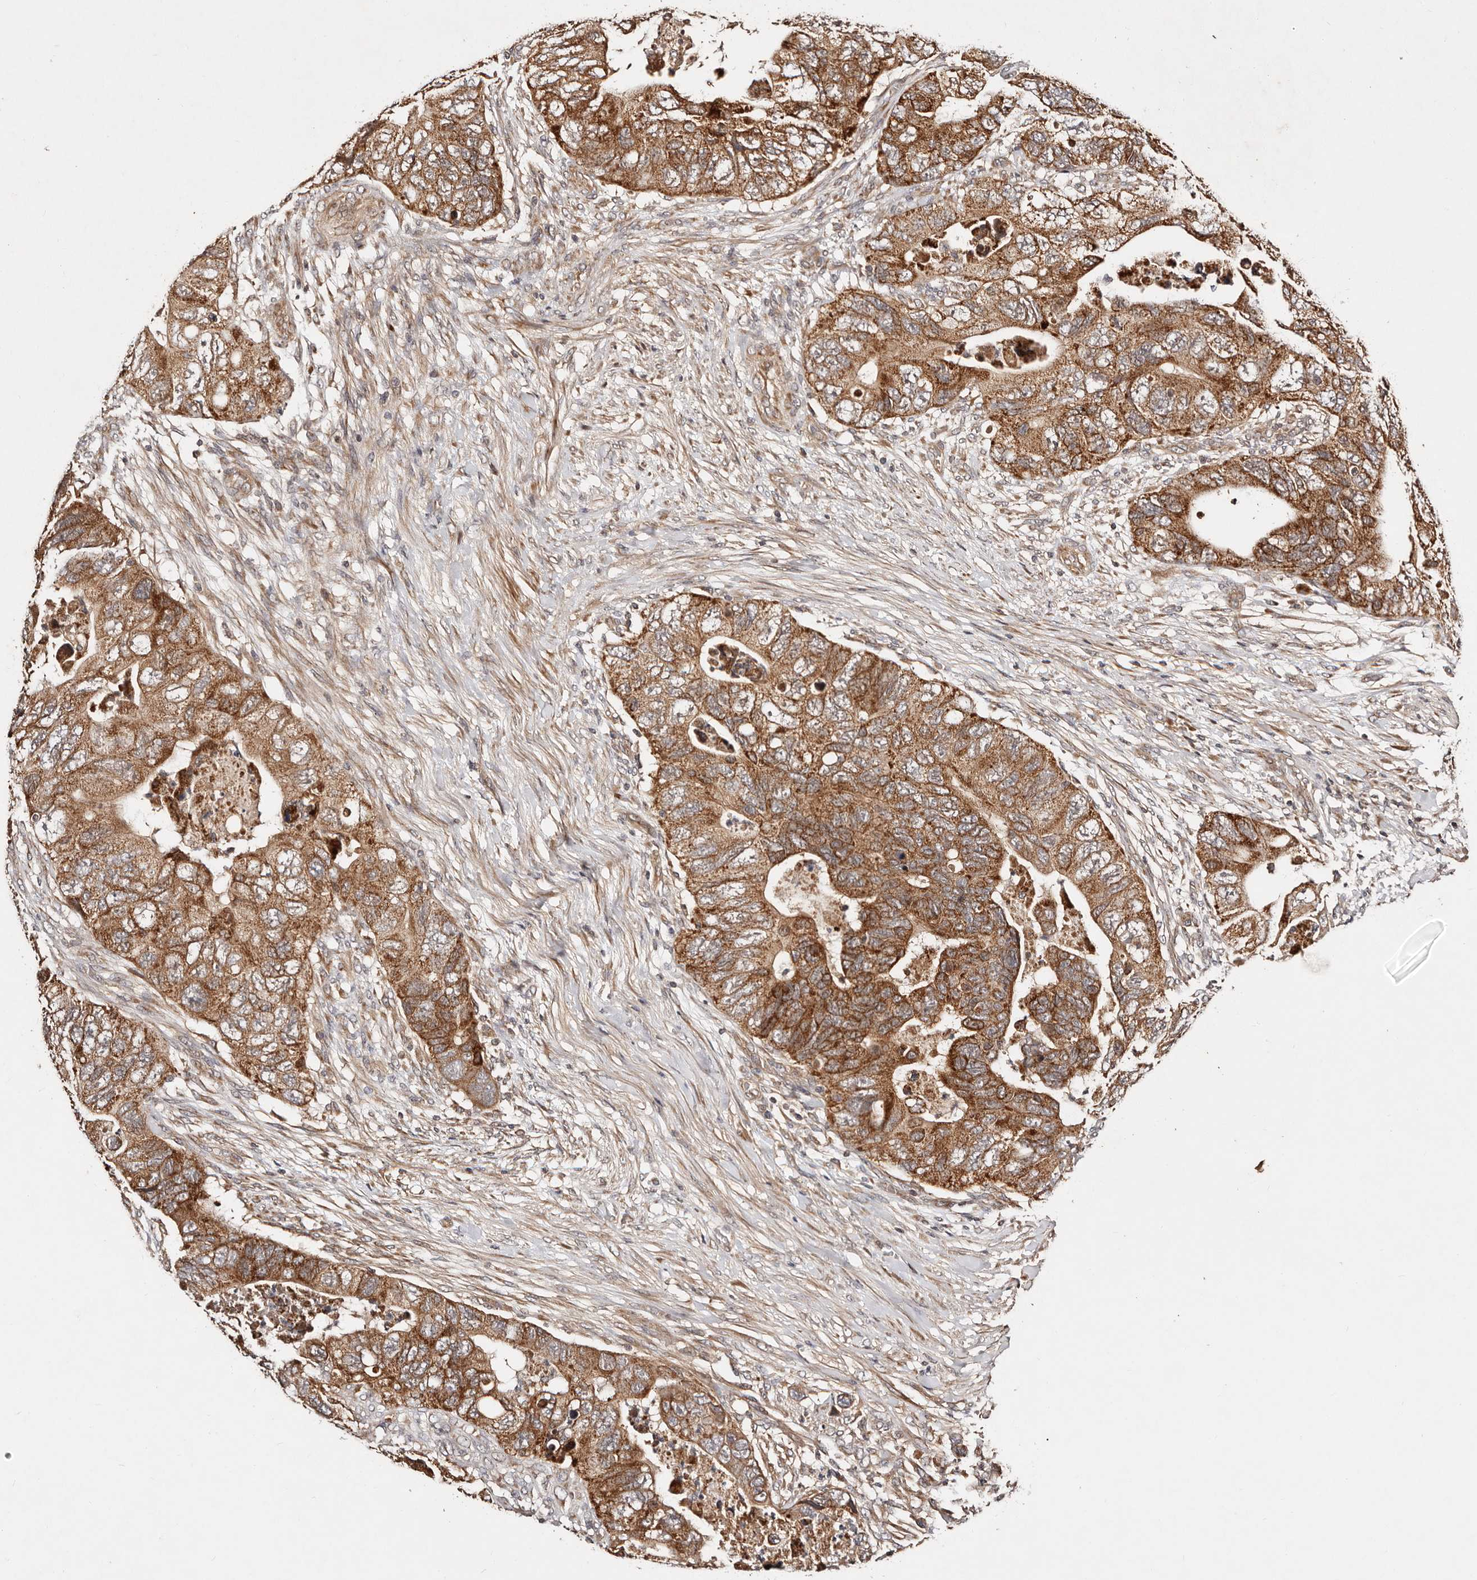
{"staining": {"intensity": "moderate", "quantity": ">75%", "location": "cytoplasmic/membranous"}, "tissue": "colorectal cancer", "cell_type": "Tumor cells", "image_type": "cancer", "snomed": [{"axis": "morphology", "description": "Adenocarcinoma, NOS"}, {"axis": "topography", "description": "Rectum"}], "caption": "Moderate cytoplasmic/membranous positivity for a protein is seen in about >75% of tumor cells of adenocarcinoma (colorectal) using immunohistochemistry.", "gene": "DENND11", "patient": {"sex": "male", "age": 63}}